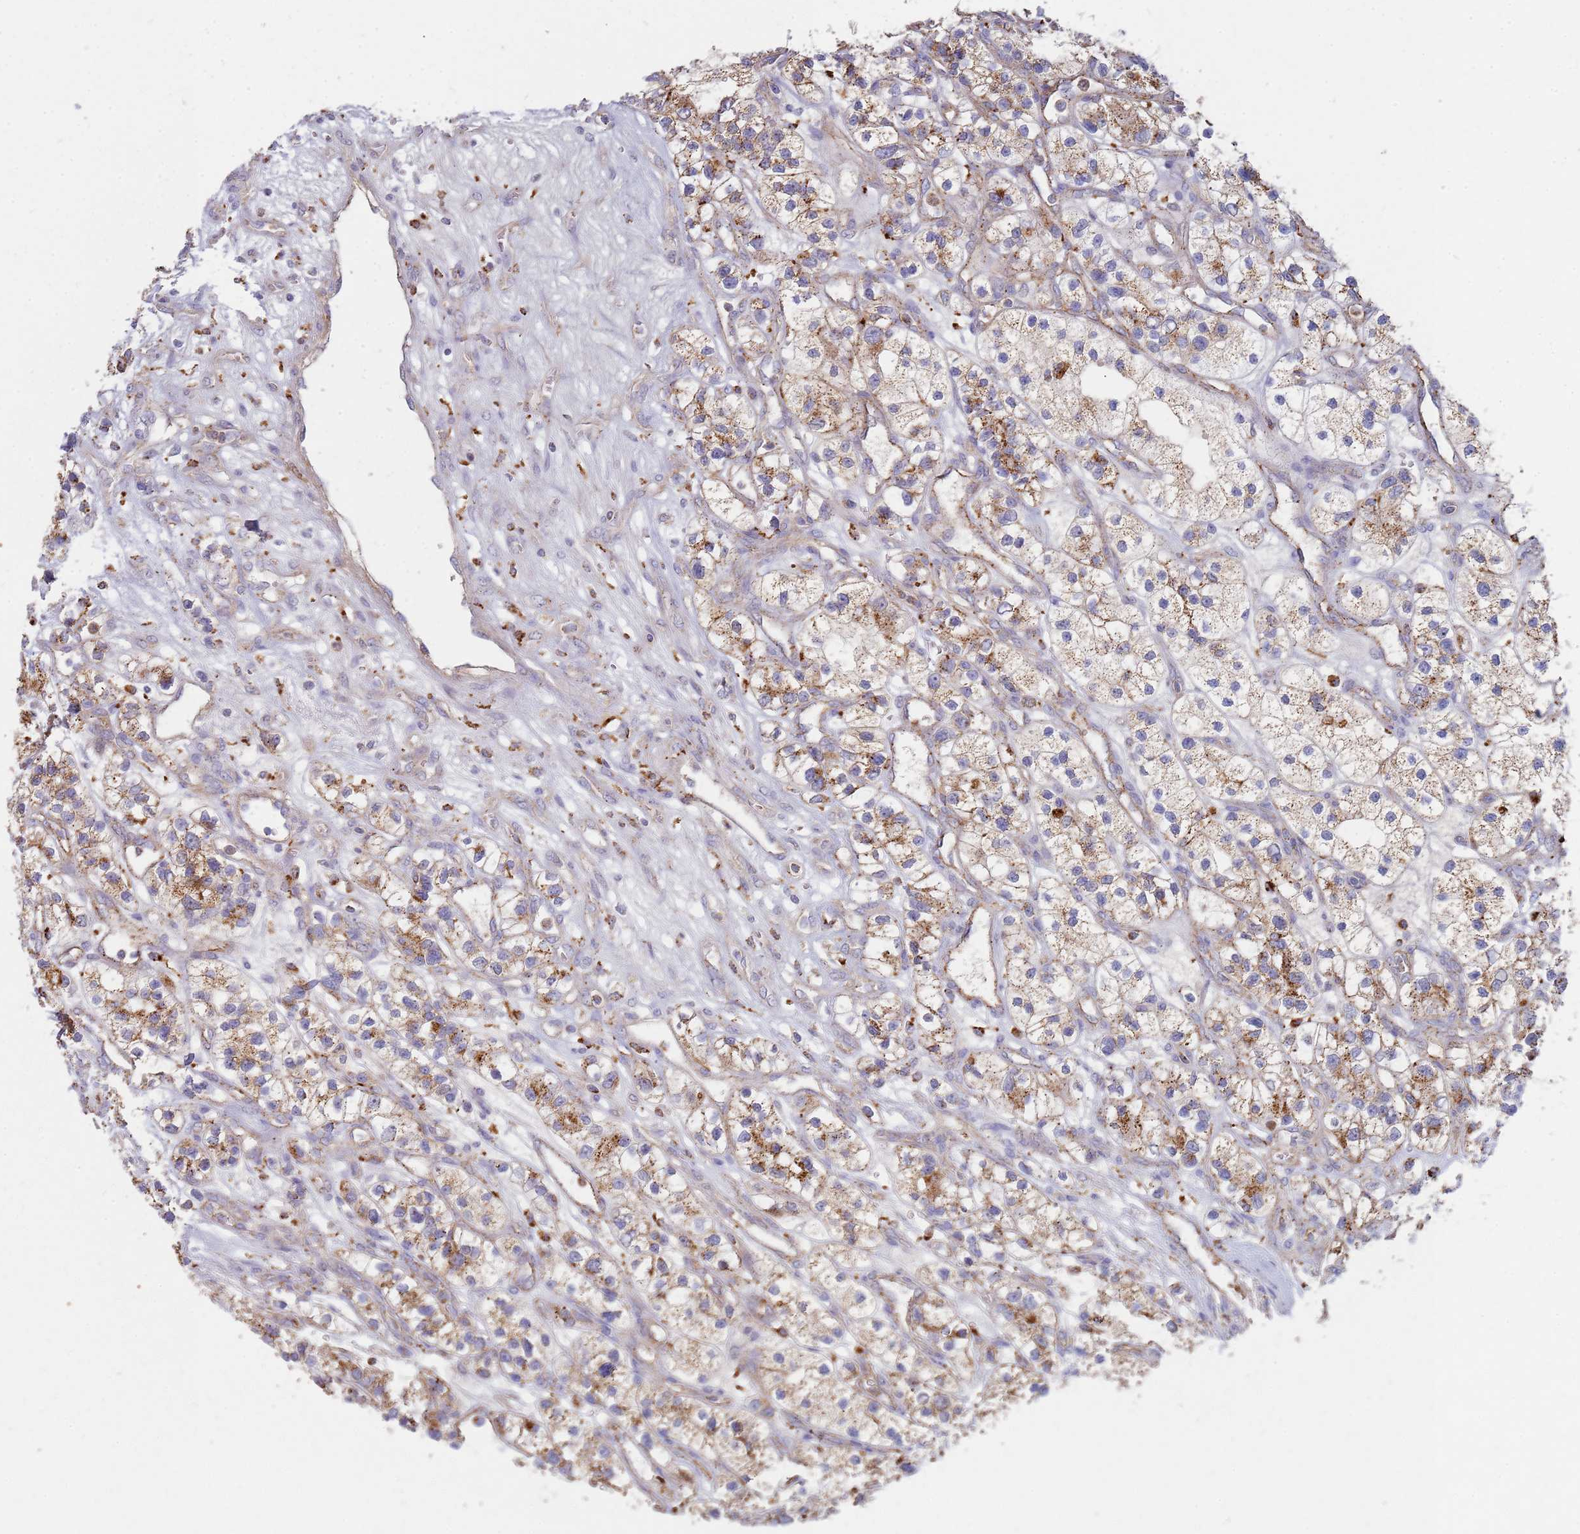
{"staining": {"intensity": "moderate", "quantity": "25%-75%", "location": "cytoplasmic/membranous"}, "tissue": "renal cancer", "cell_type": "Tumor cells", "image_type": "cancer", "snomed": [{"axis": "morphology", "description": "Adenocarcinoma, NOS"}, {"axis": "topography", "description": "Kidney"}], "caption": "Approximately 25%-75% of tumor cells in human adenocarcinoma (renal) display moderate cytoplasmic/membranous protein expression as visualized by brown immunohistochemical staining.", "gene": "TMEM229B", "patient": {"sex": "female", "age": 57}}